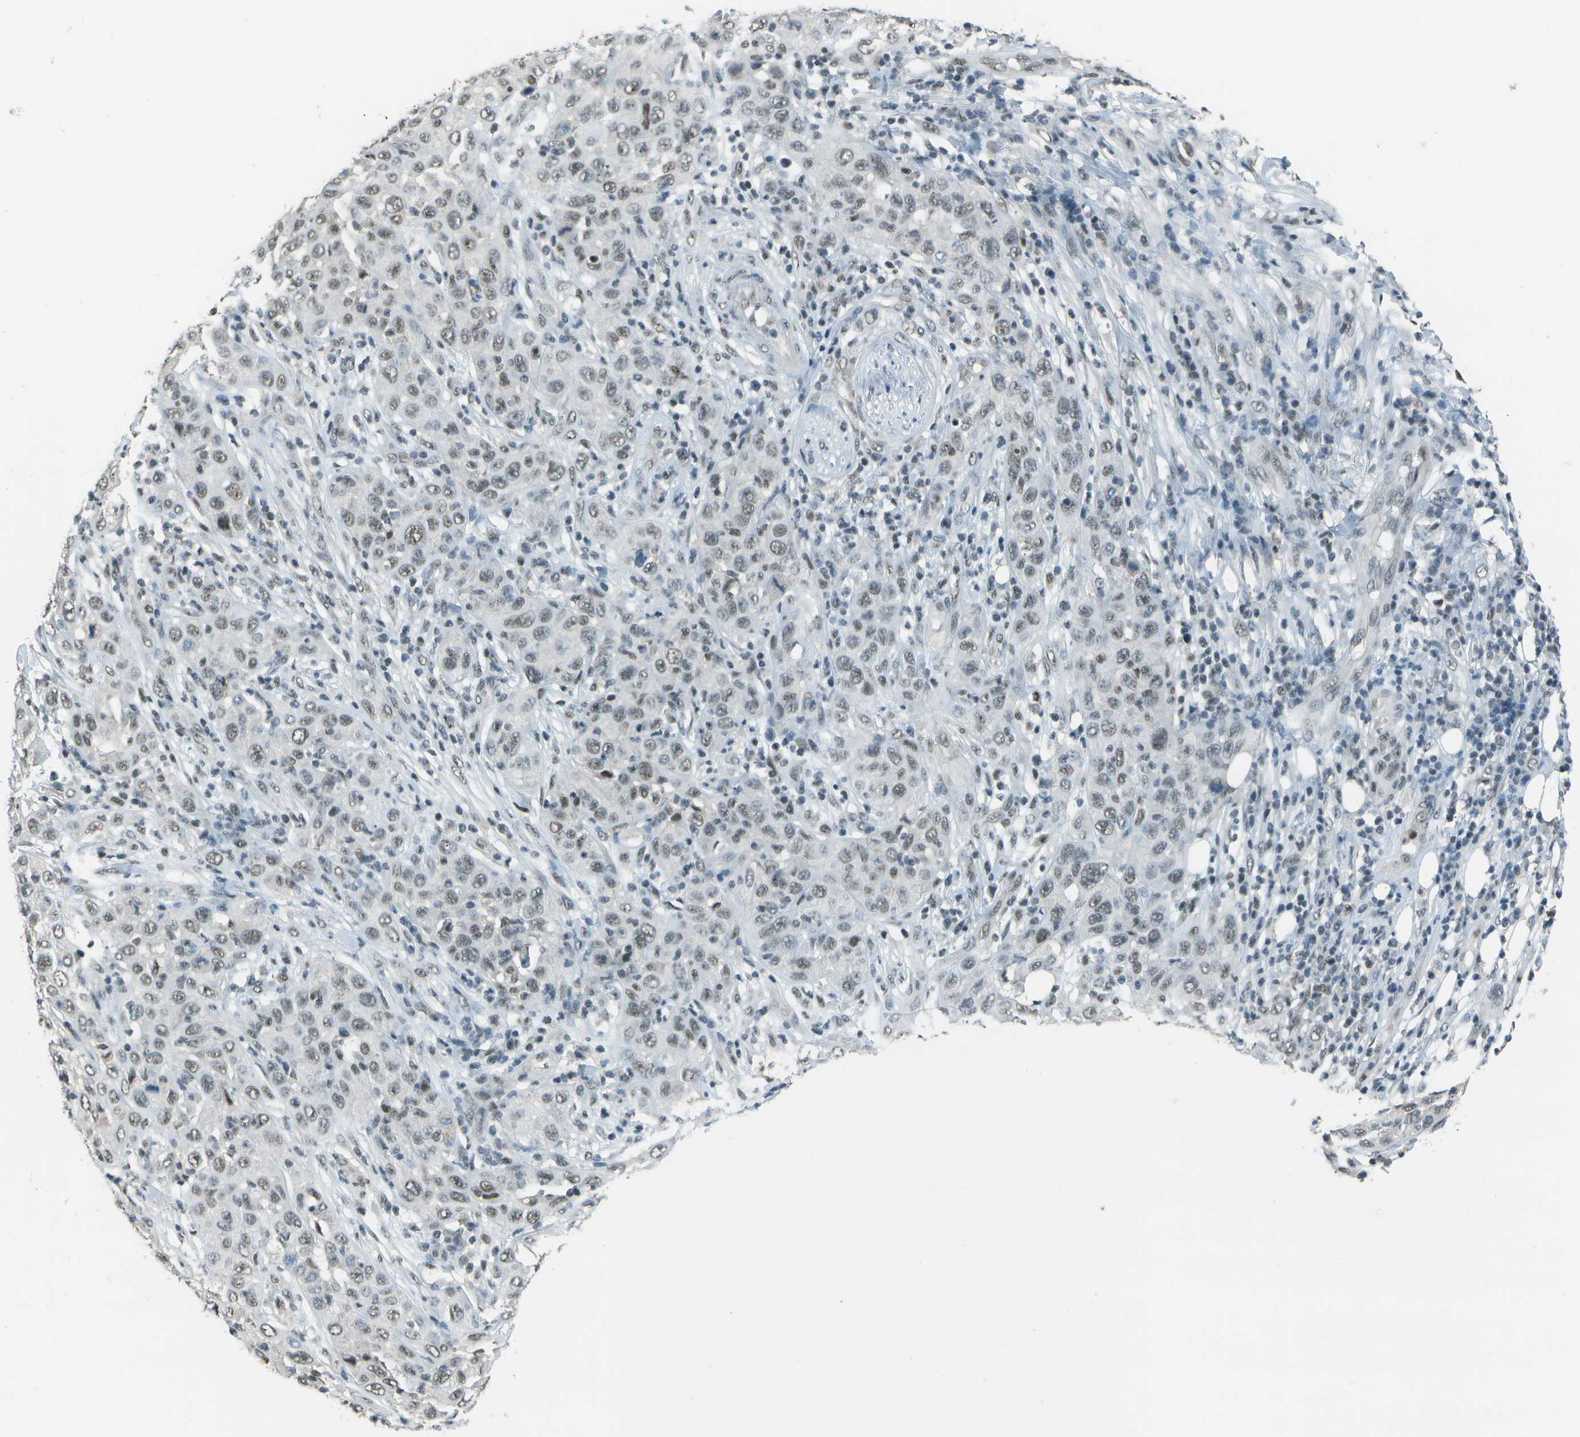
{"staining": {"intensity": "moderate", "quantity": ">75%", "location": "nuclear"}, "tissue": "skin cancer", "cell_type": "Tumor cells", "image_type": "cancer", "snomed": [{"axis": "morphology", "description": "Squamous cell carcinoma, NOS"}, {"axis": "topography", "description": "Skin"}], "caption": "An image of human skin squamous cell carcinoma stained for a protein demonstrates moderate nuclear brown staining in tumor cells.", "gene": "DEPDC1", "patient": {"sex": "female", "age": 88}}